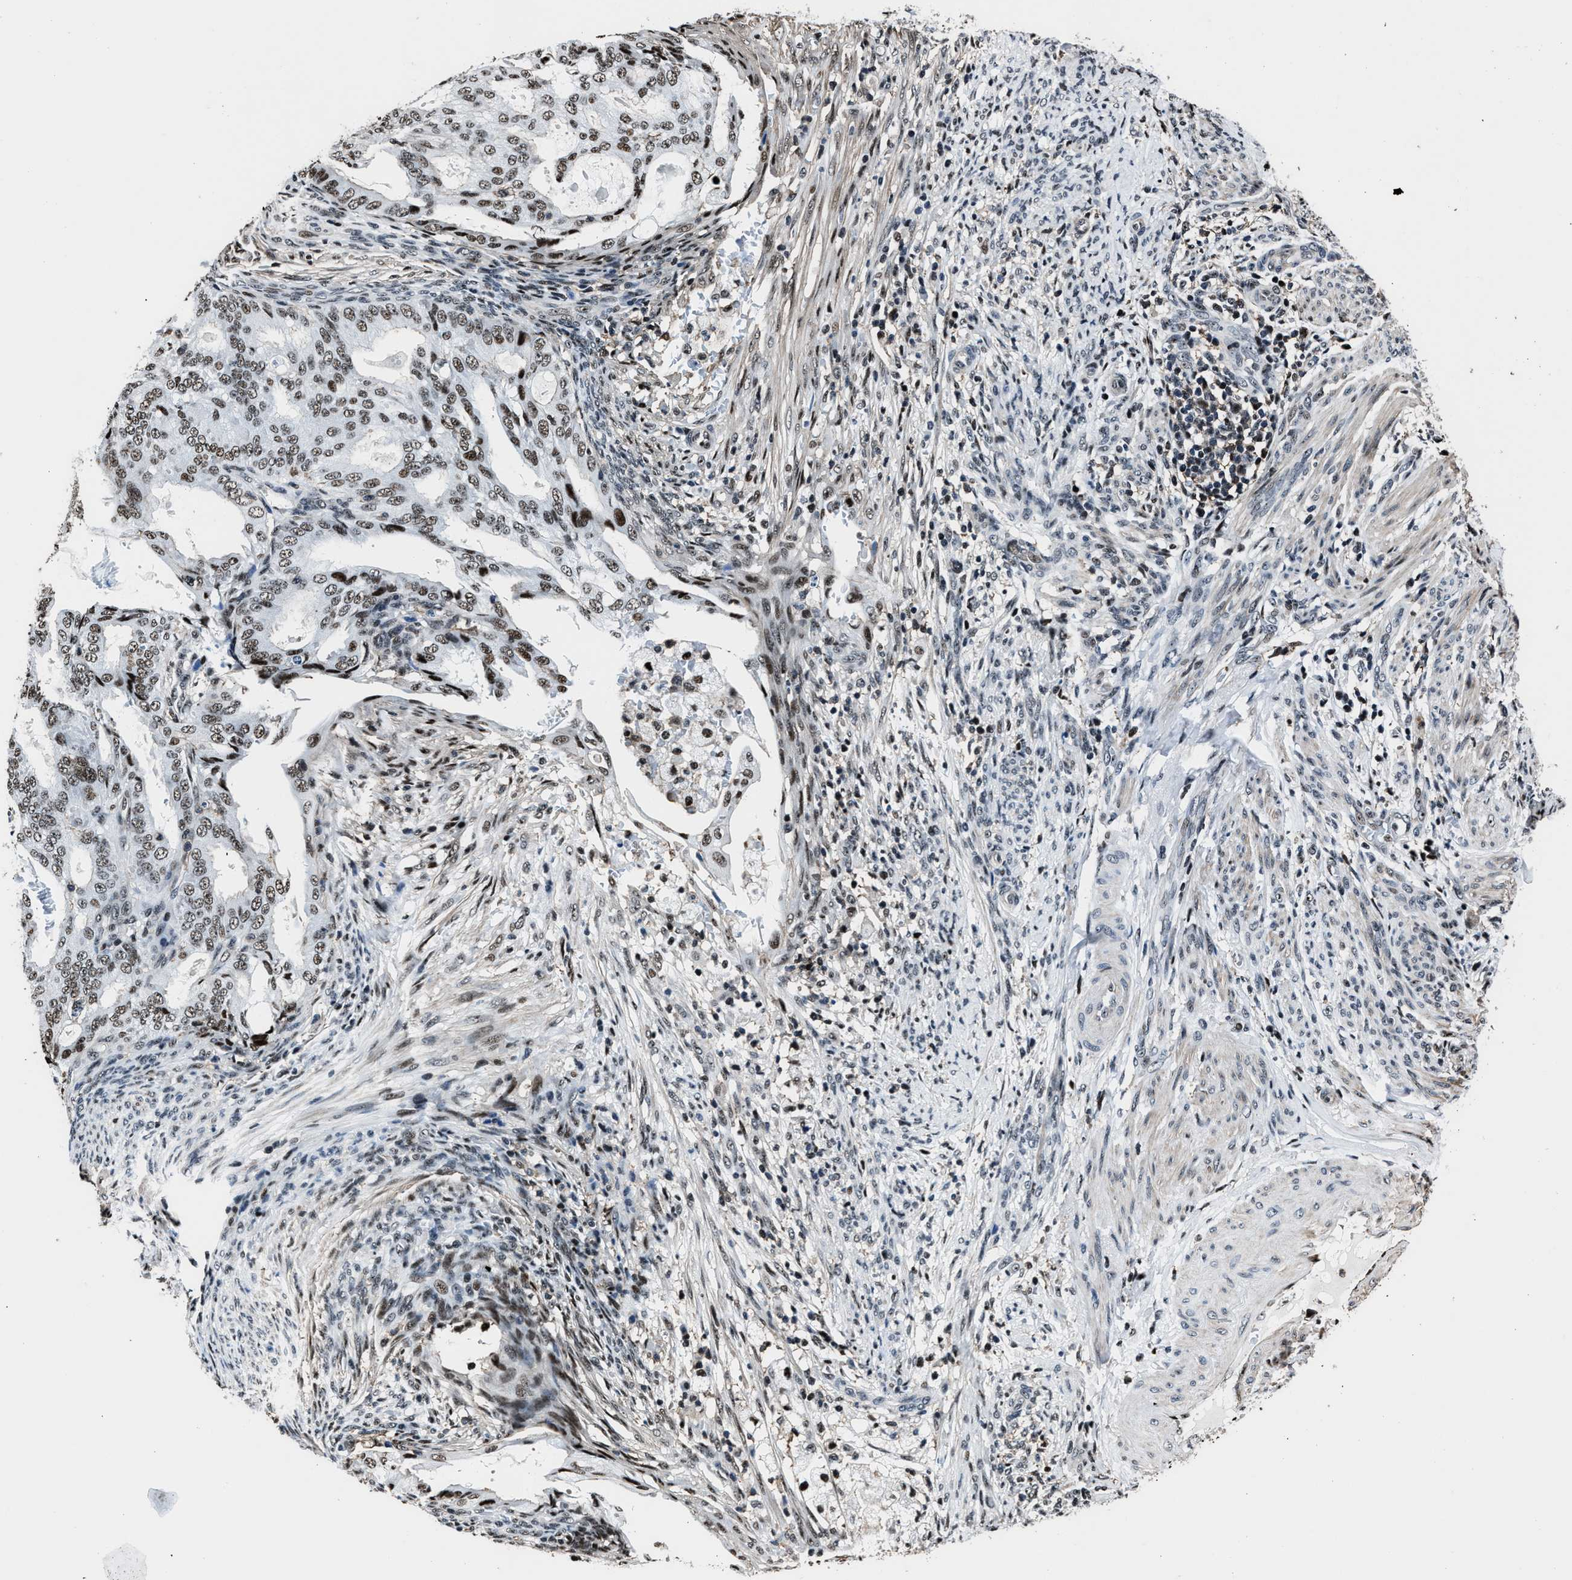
{"staining": {"intensity": "weak", "quantity": ">75%", "location": "nuclear"}, "tissue": "endometrial cancer", "cell_type": "Tumor cells", "image_type": "cancer", "snomed": [{"axis": "morphology", "description": "Adenocarcinoma, NOS"}, {"axis": "topography", "description": "Endometrium"}], "caption": "Endometrial cancer (adenocarcinoma) tissue displays weak nuclear staining in about >75% of tumor cells, visualized by immunohistochemistry. (Brightfield microscopy of DAB IHC at high magnification).", "gene": "PPIE", "patient": {"sex": "female", "age": 58}}